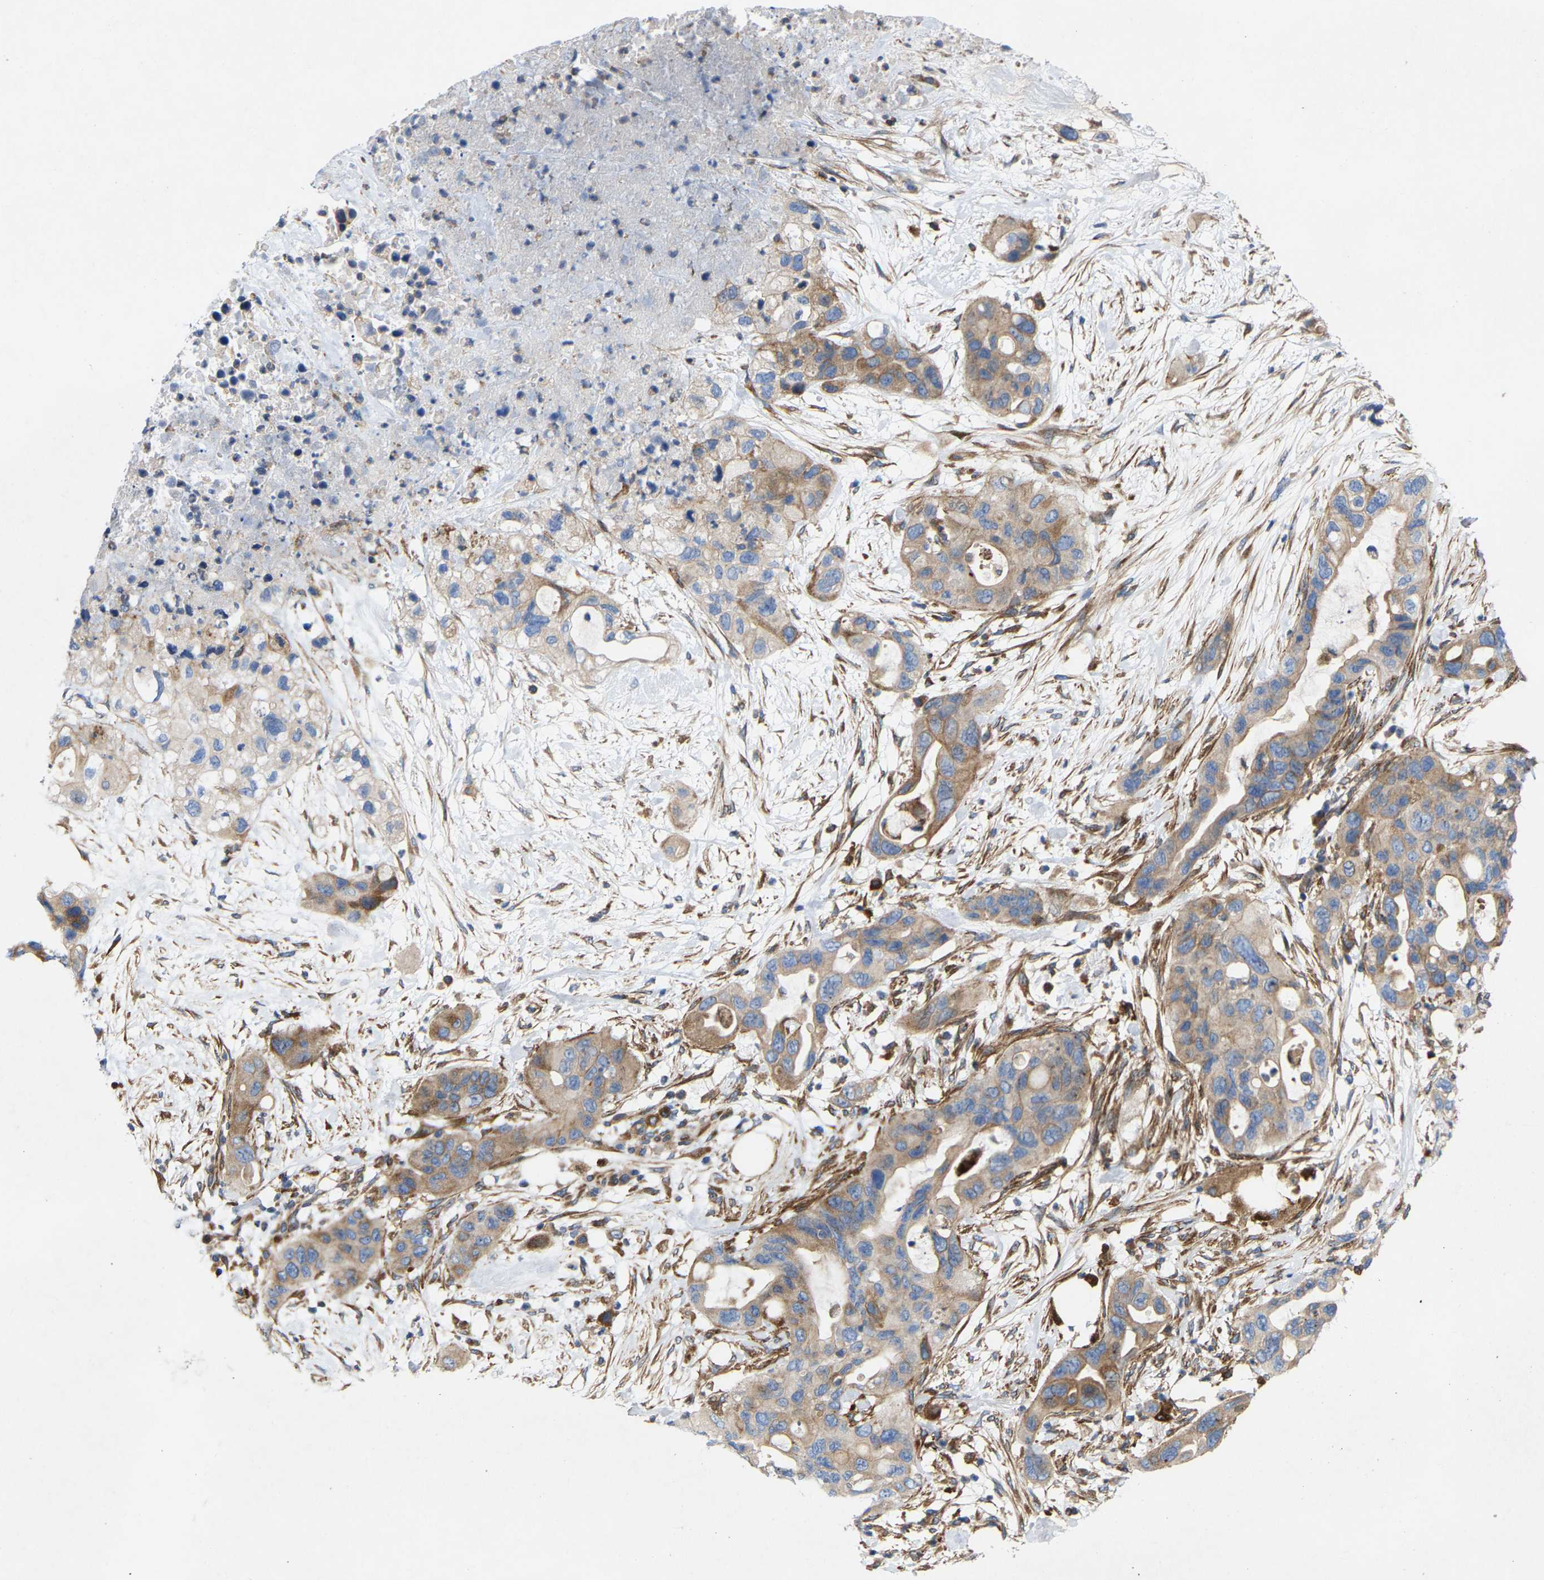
{"staining": {"intensity": "moderate", "quantity": ">75%", "location": "cytoplasmic/membranous"}, "tissue": "pancreatic cancer", "cell_type": "Tumor cells", "image_type": "cancer", "snomed": [{"axis": "morphology", "description": "Adenocarcinoma, NOS"}, {"axis": "topography", "description": "Pancreas"}], "caption": "Protein staining displays moderate cytoplasmic/membranous positivity in approximately >75% of tumor cells in pancreatic adenocarcinoma.", "gene": "TOR1B", "patient": {"sex": "female", "age": 71}}